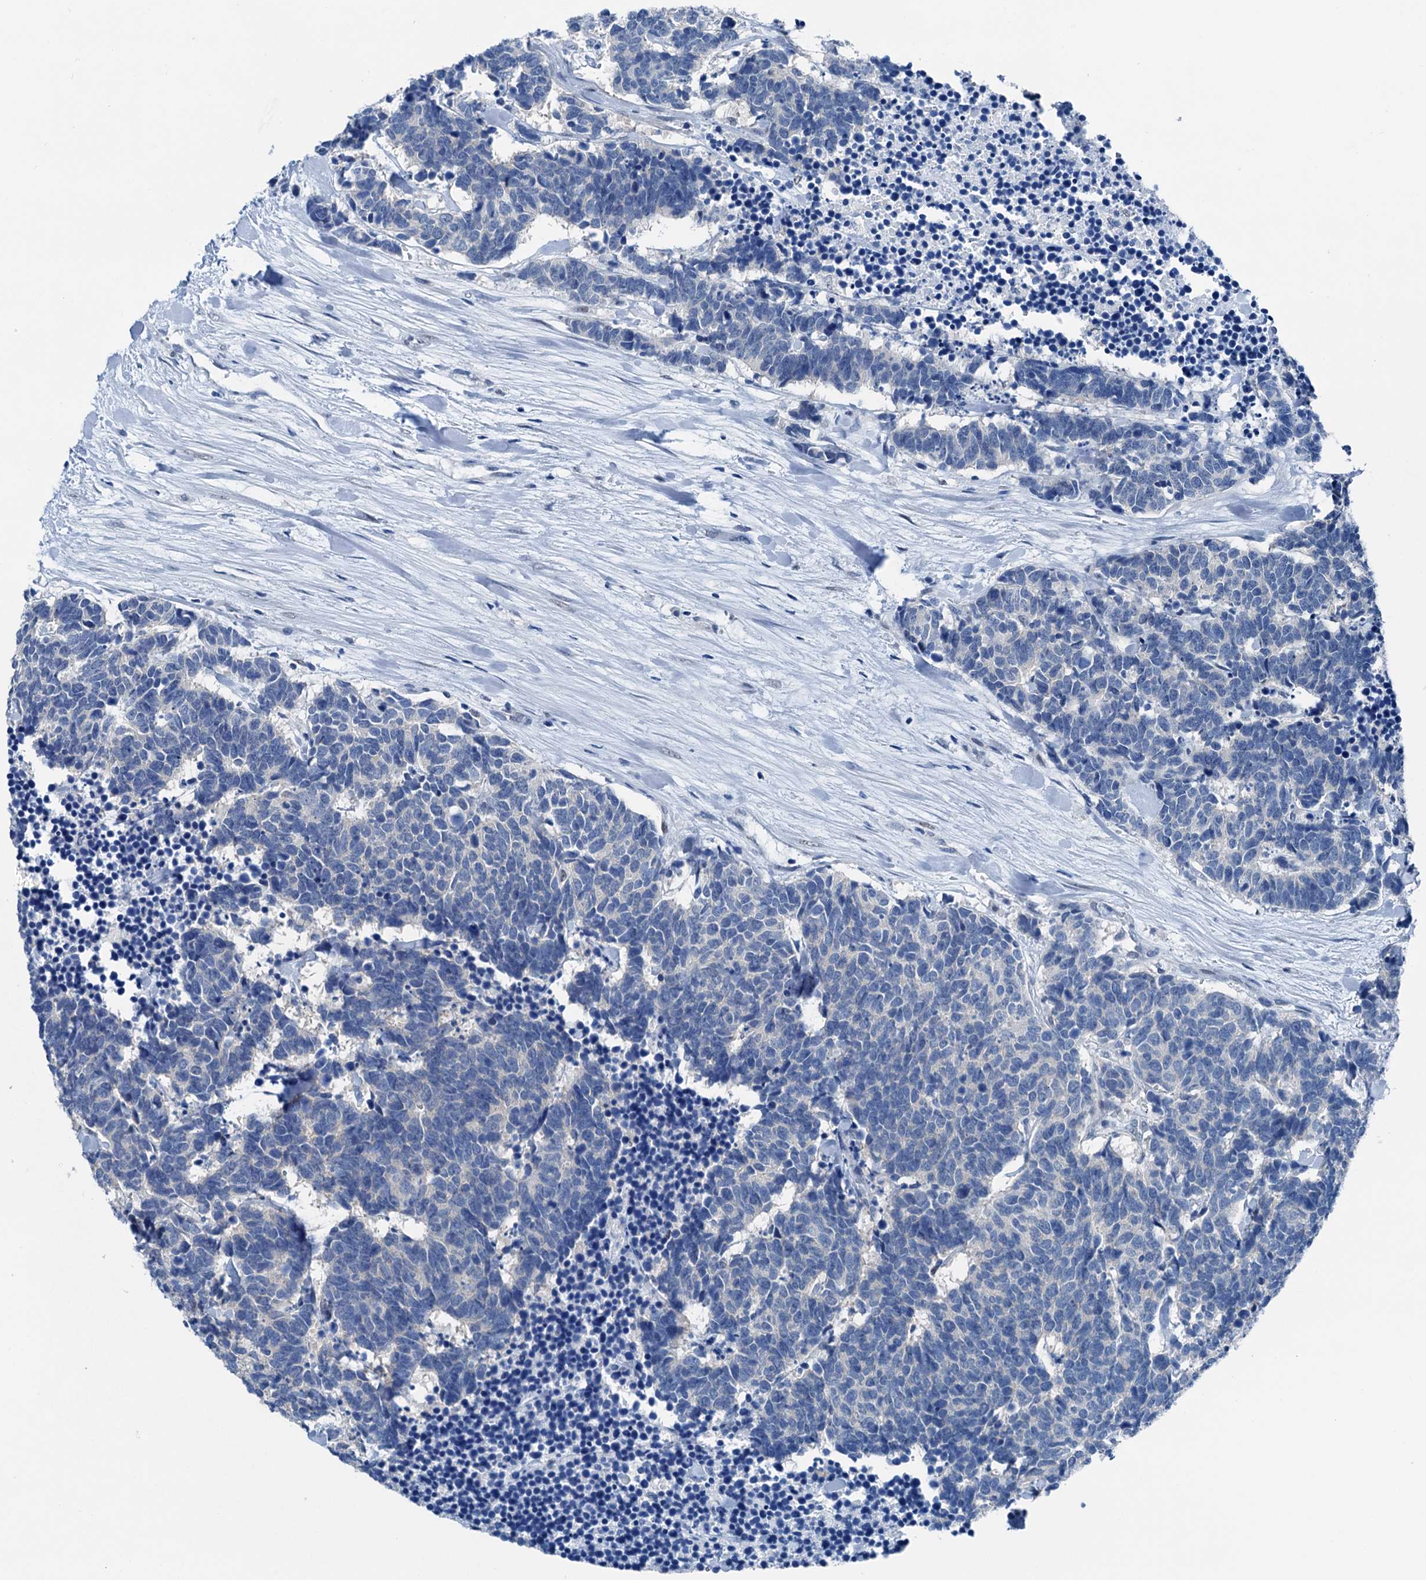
{"staining": {"intensity": "negative", "quantity": "none", "location": "none"}, "tissue": "carcinoid", "cell_type": "Tumor cells", "image_type": "cancer", "snomed": [{"axis": "morphology", "description": "Carcinoma, NOS"}, {"axis": "morphology", "description": "Carcinoid, malignant, NOS"}, {"axis": "topography", "description": "Urinary bladder"}], "caption": "Protein analysis of carcinoma exhibits no significant positivity in tumor cells.", "gene": "CBLN3", "patient": {"sex": "male", "age": 57}}